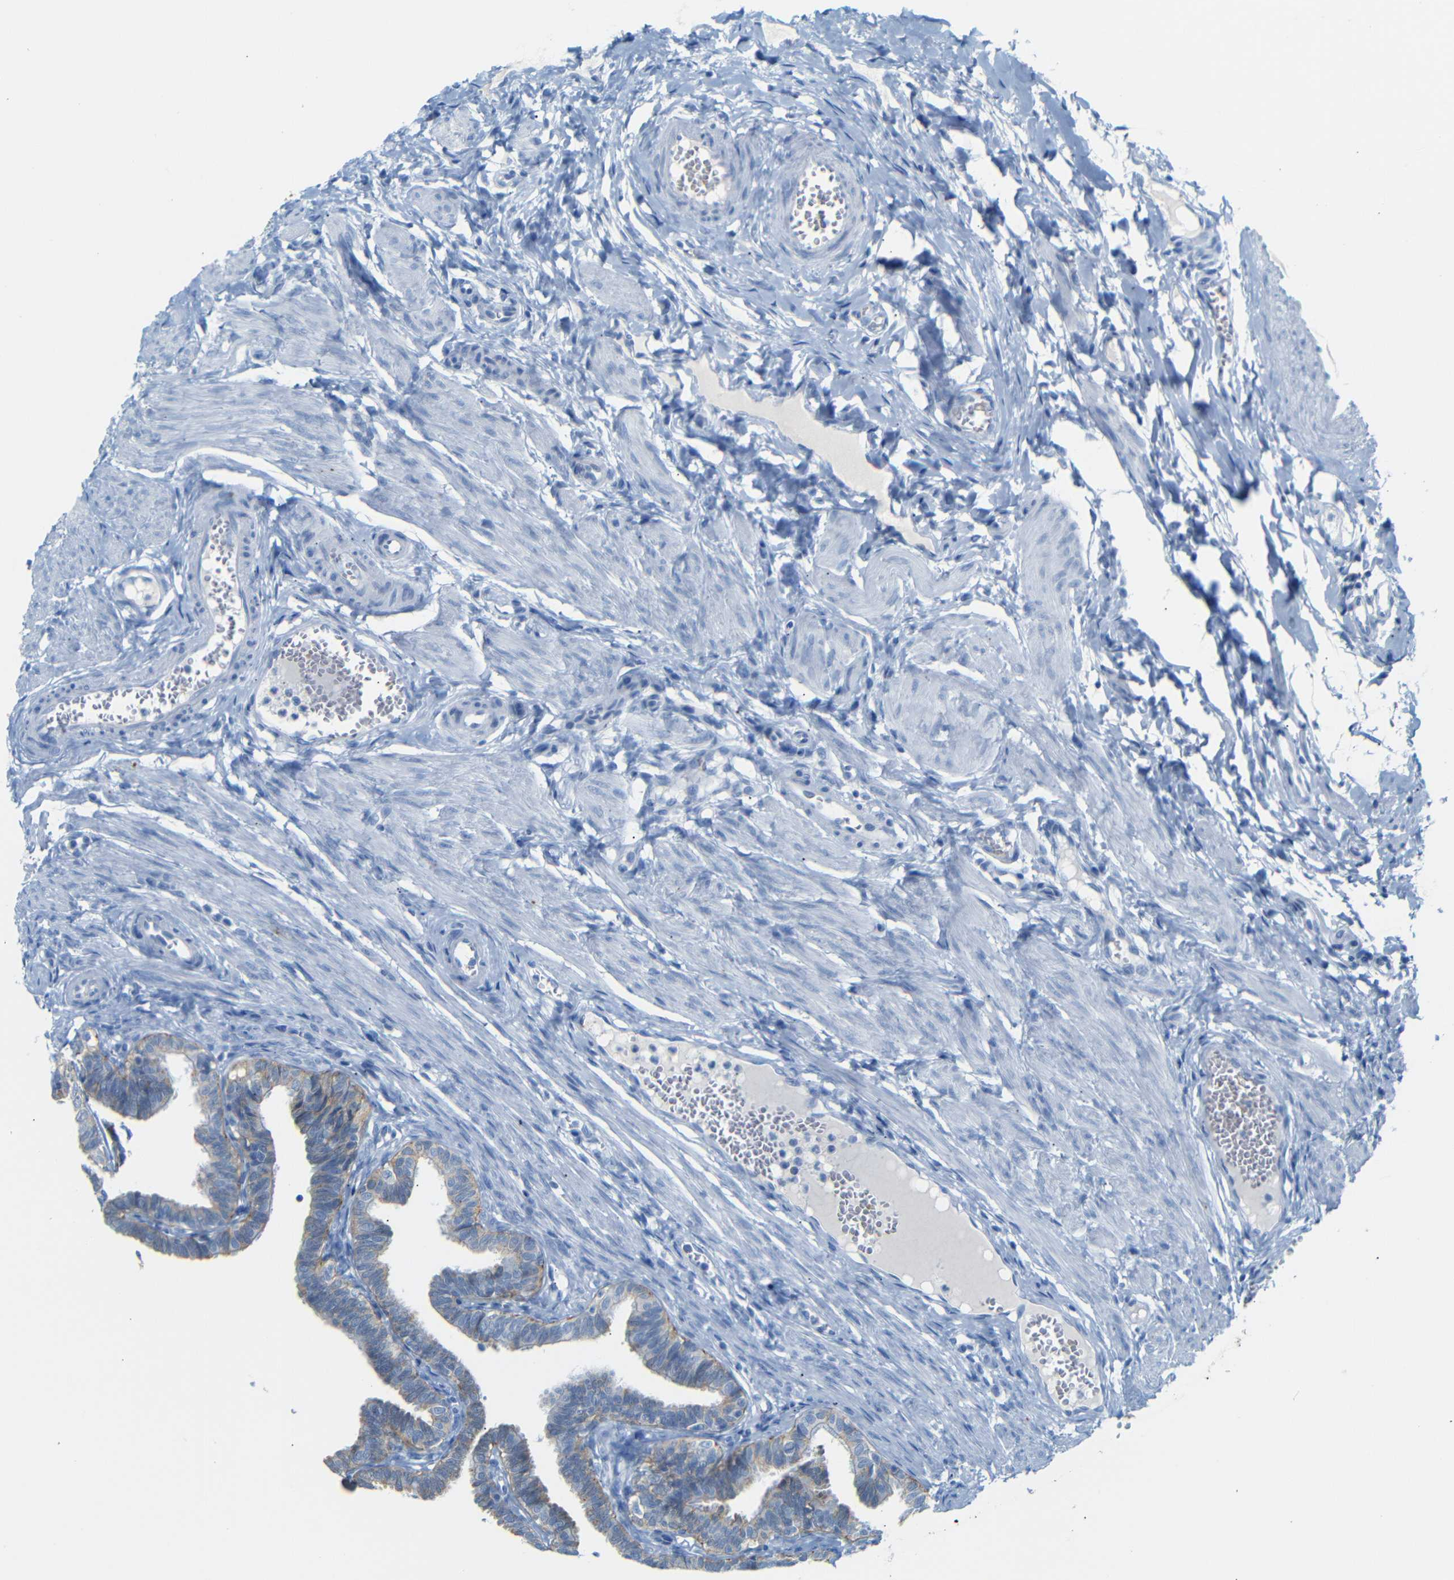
{"staining": {"intensity": "weak", "quantity": "25%-75%", "location": "cytoplasmic/membranous"}, "tissue": "fallopian tube", "cell_type": "Glandular cells", "image_type": "normal", "snomed": [{"axis": "morphology", "description": "Normal tissue, NOS"}, {"axis": "topography", "description": "Fallopian tube"}, {"axis": "topography", "description": "Ovary"}], "caption": "Immunohistochemistry (IHC) histopathology image of normal human fallopian tube stained for a protein (brown), which demonstrates low levels of weak cytoplasmic/membranous expression in approximately 25%-75% of glandular cells.", "gene": "DYNAP", "patient": {"sex": "female", "age": 23}}